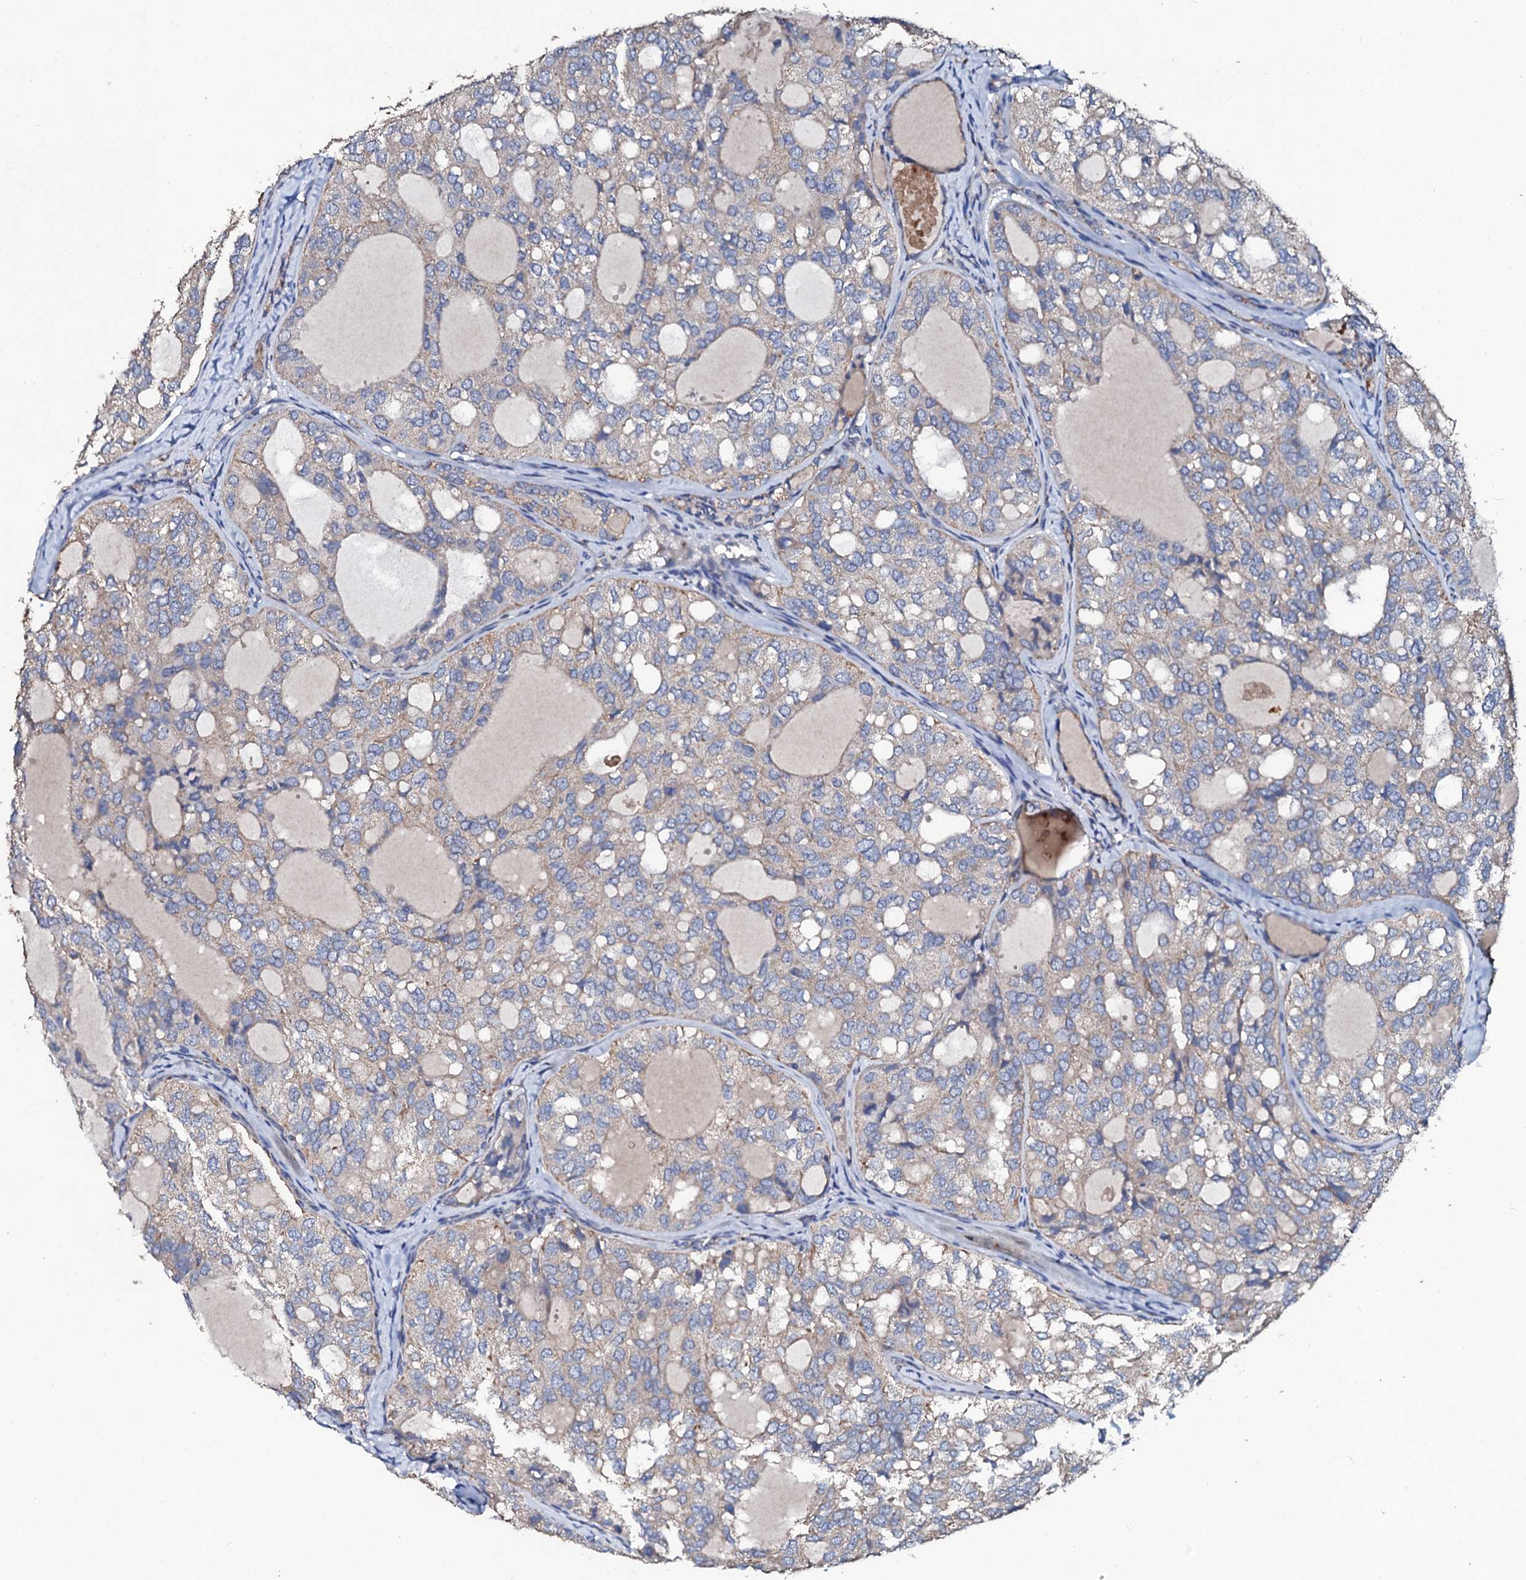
{"staining": {"intensity": "negative", "quantity": "none", "location": "none"}, "tissue": "thyroid cancer", "cell_type": "Tumor cells", "image_type": "cancer", "snomed": [{"axis": "morphology", "description": "Follicular adenoma carcinoma, NOS"}, {"axis": "topography", "description": "Thyroid gland"}], "caption": "IHC photomicrograph of human thyroid cancer stained for a protein (brown), which exhibits no positivity in tumor cells.", "gene": "GLCE", "patient": {"sex": "male", "age": 75}}